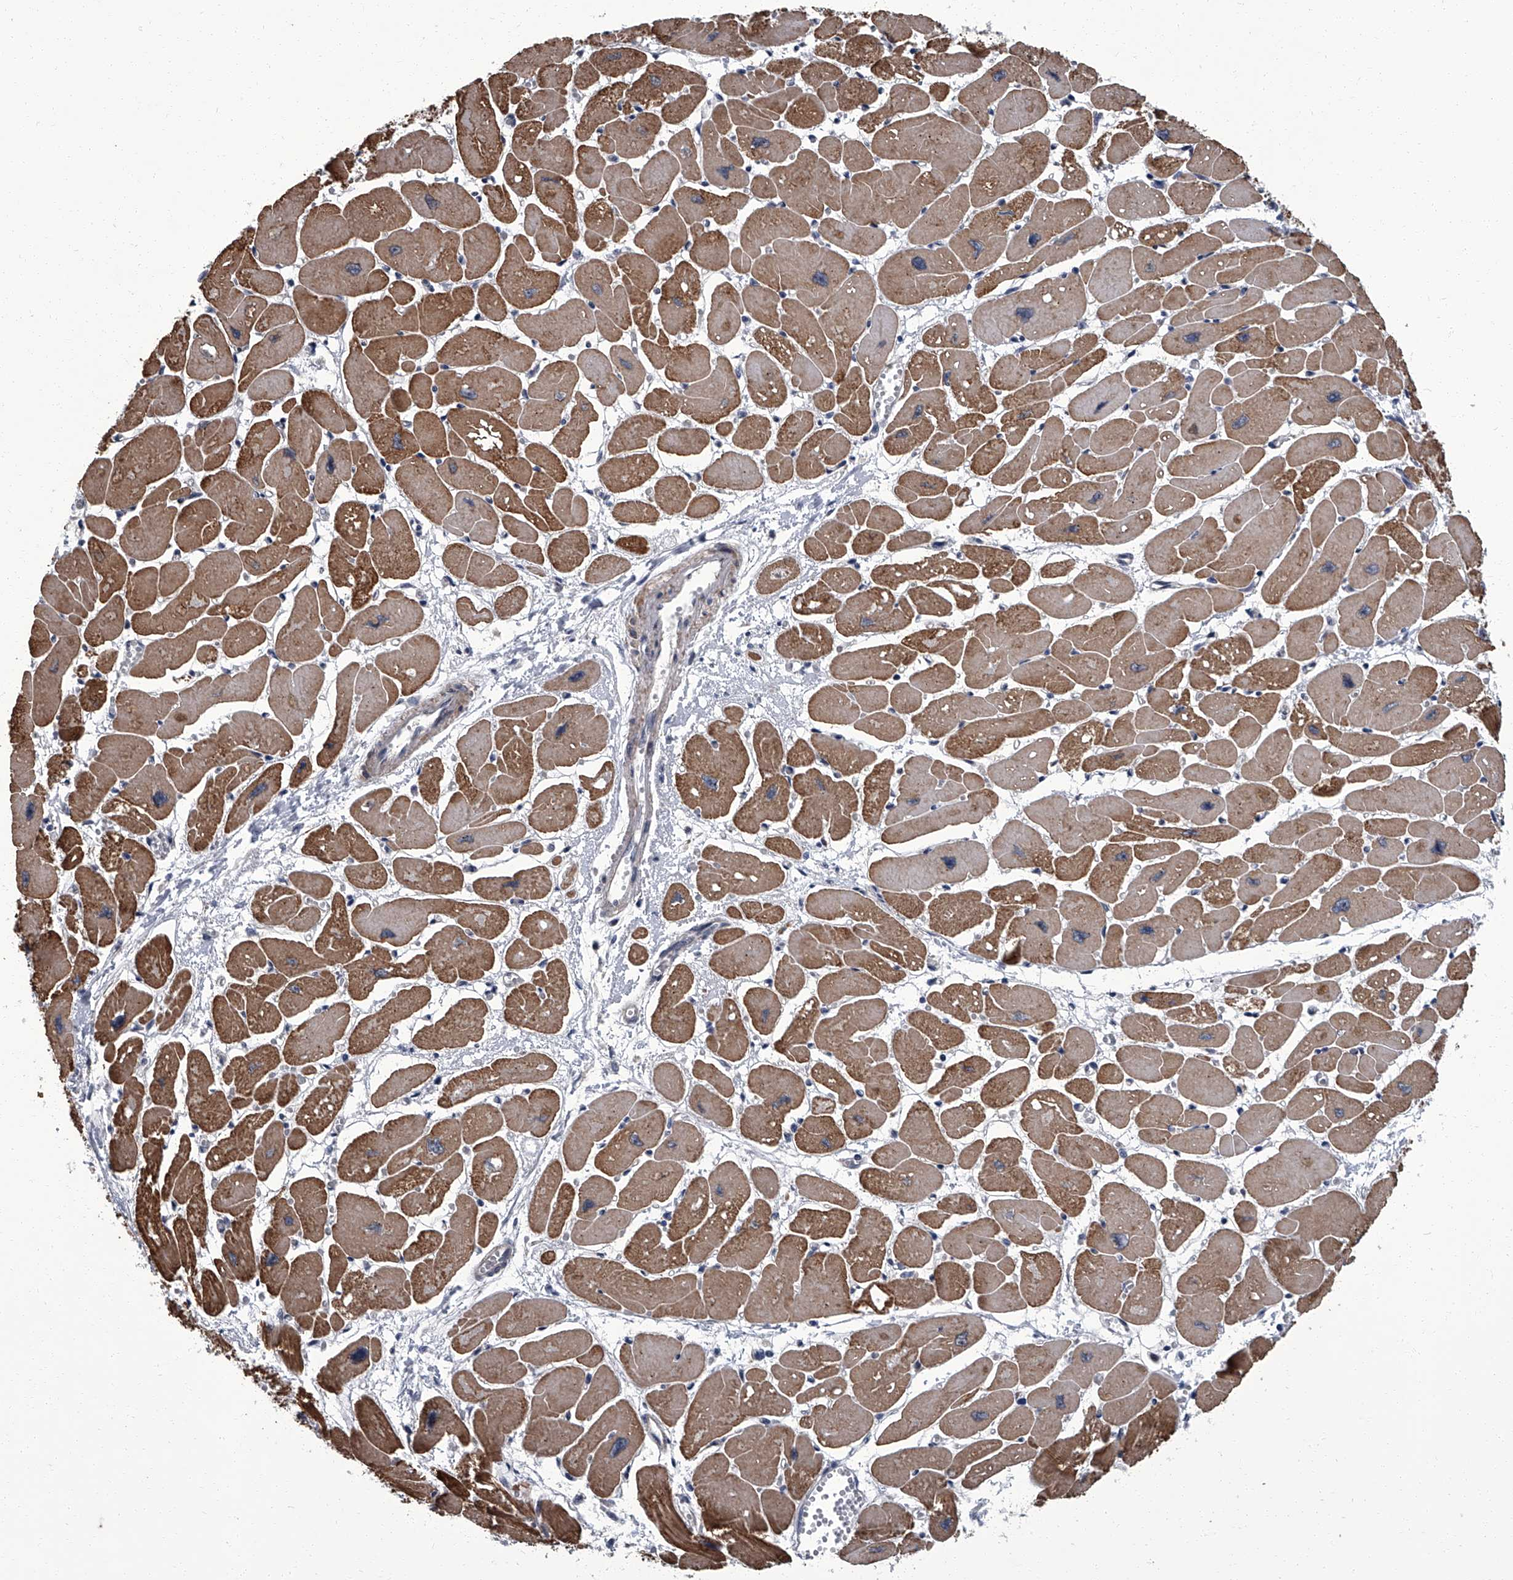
{"staining": {"intensity": "strong", "quantity": ">75%", "location": "cytoplasmic/membranous"}, "tissue": "heart muscle", "cell_type": "Cardiomyocytes", "image_type": "normal", "snomed": [{"axis": "morphology", "description": "Normal tissue, NOS"}, {"axis": "topography", "description": "Heart"}], "caption": "Approximately >75% of cardiomyocytes in benign heart muscle show strong cytoplasmic/membranous protein positivity as visualized by brown immunohistochemical staining.", "gene": "ZNF274", "patient": {"sex": "female", "age": 54}}